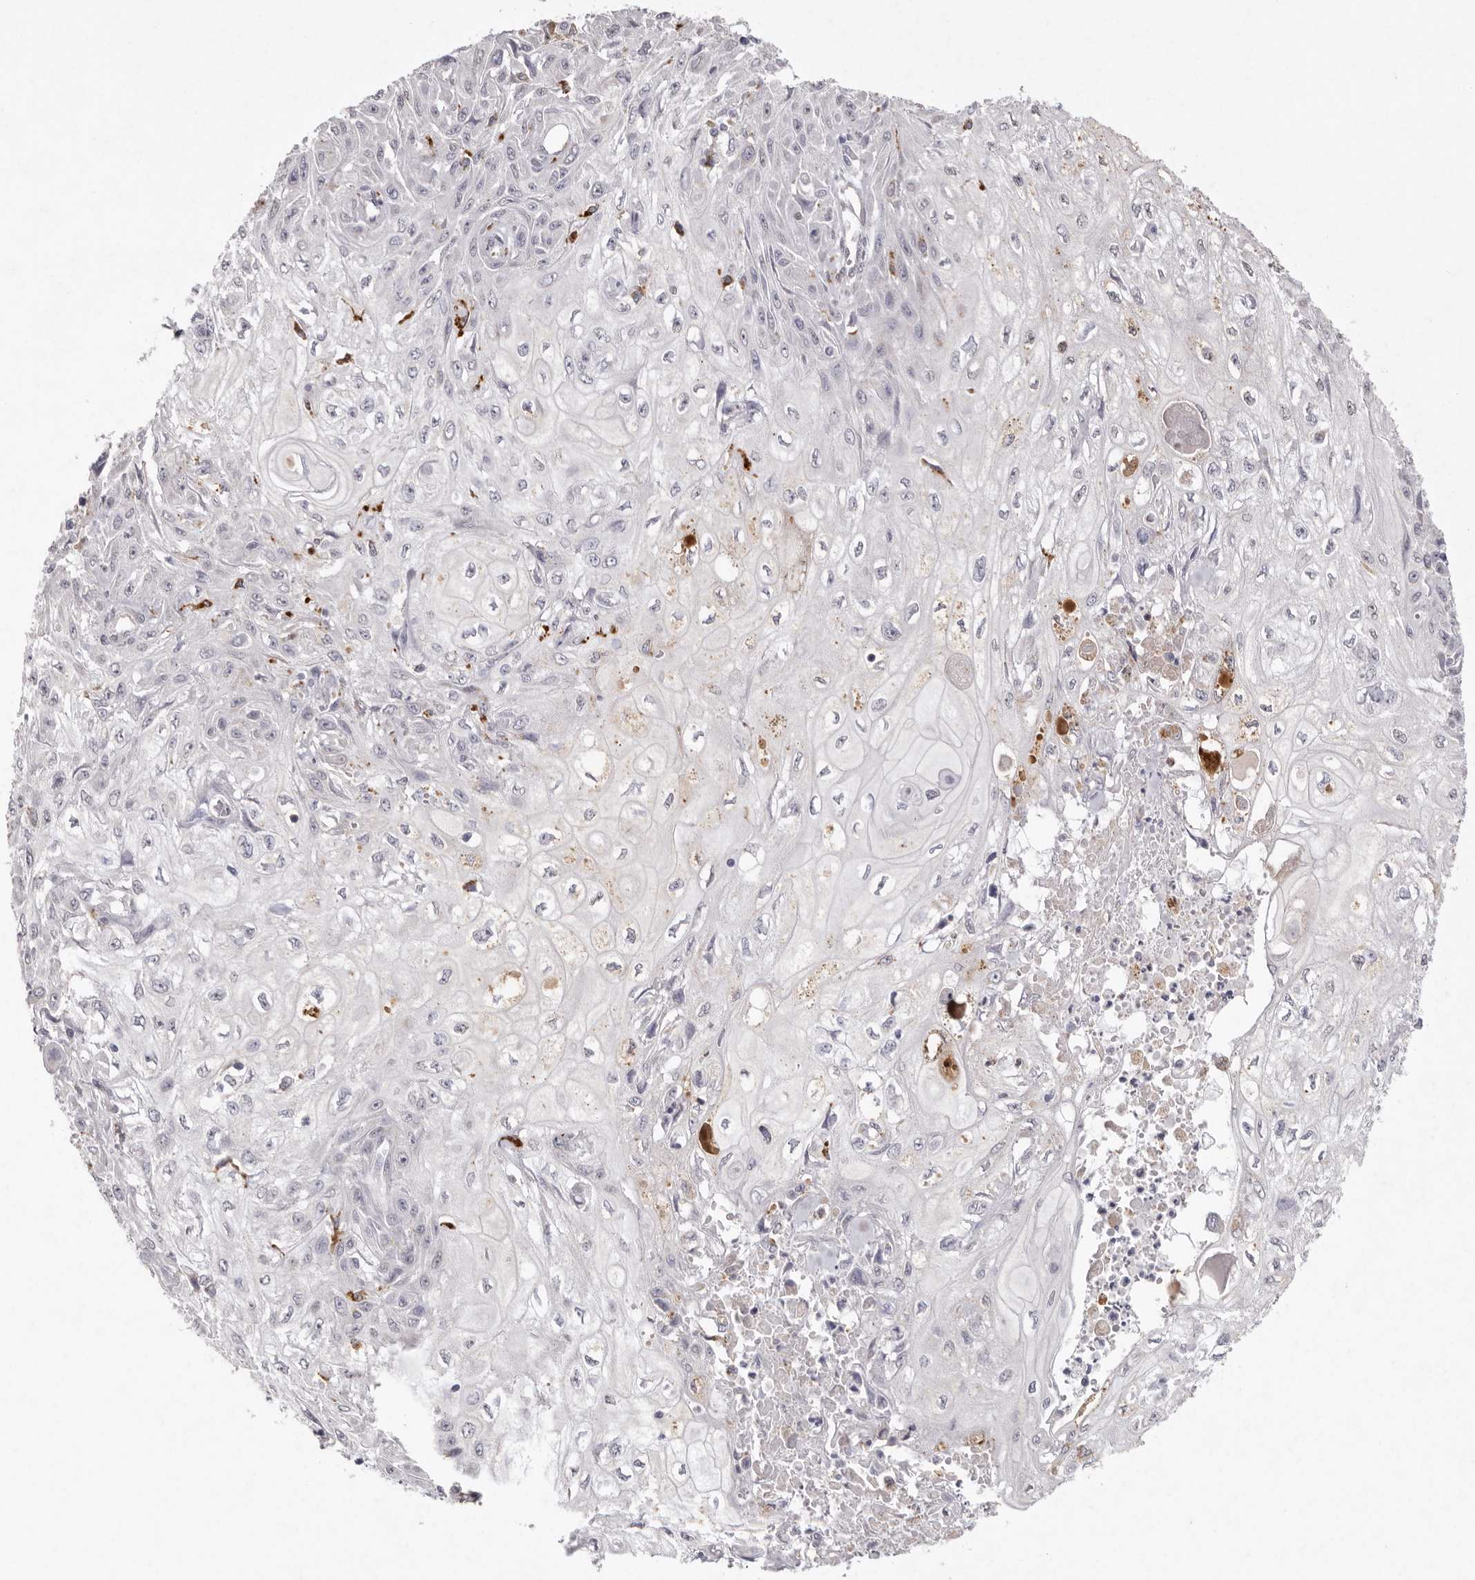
{"staining": {"intensity": "negative", "quantity": "none", "location": "none"}, "tissue": "skin cancer", "cell_type": "Tumor cells", "image_type": "cancer", "snomed": [{"axis": "morphology", "description": "Squamous cell carcinoma, NOS"}, {"axis": "morphology", "description": "Squamous cell carcinoma, metastatic, NOS"}, {"axis": "topography", "description": "Skin"}, {"axis": "topography", "description": "Lymph node"}], "caption": "A high-resolution image shows IHC staining of skin cancer, which displays no significant expression in tumor cells. (DAB (3,3'-diaminobenzidine) immunohistochemistry, high magnification).", "gene": "FAM185A", "patient": {"sex": "male", "age": 75}}